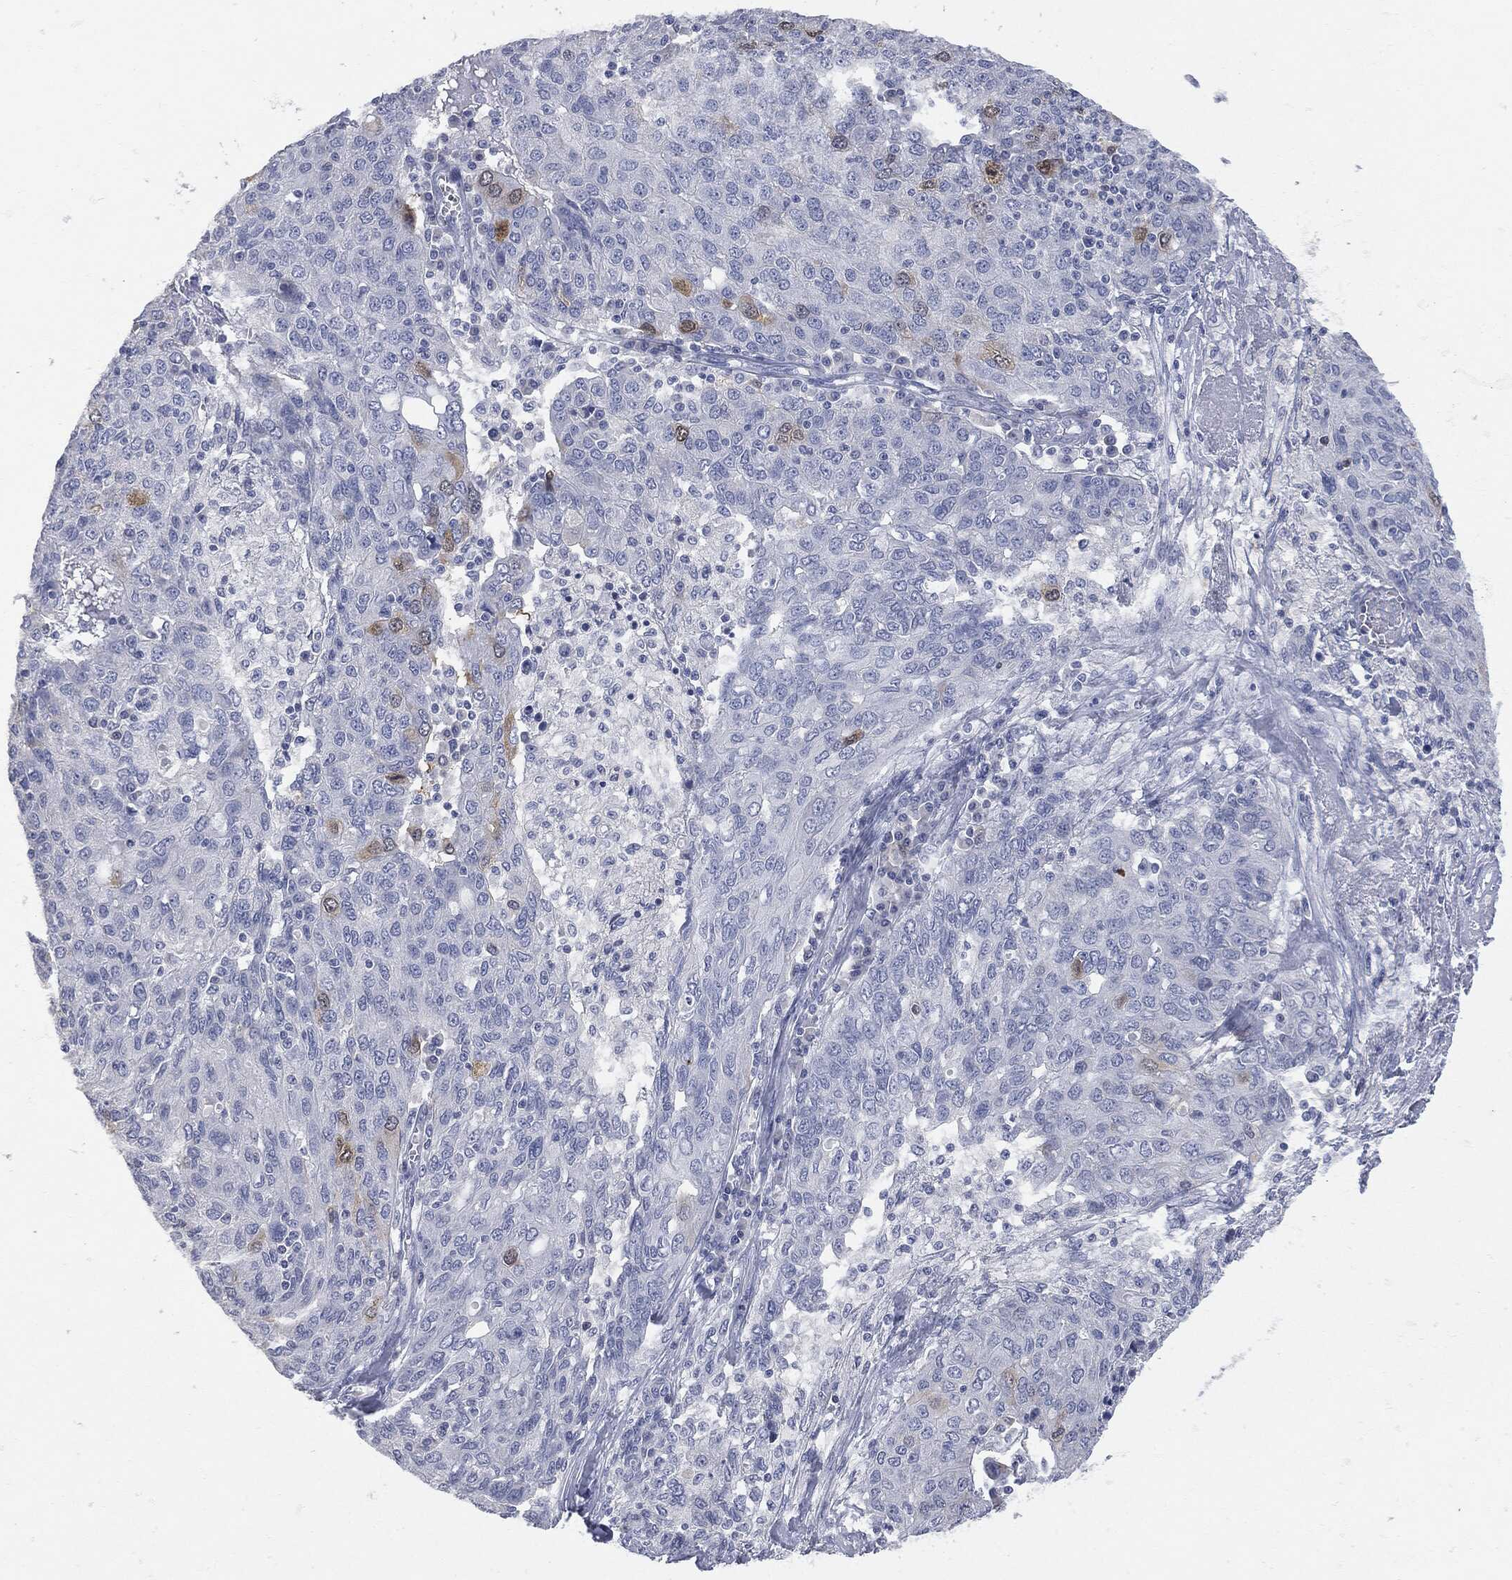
{"staining": {"intensity": "moderate", "quantity": "<25%", "location": "cytoplasmic/membranous"}, "tissue": "ovarian cancer", "cell_type": "Tumor cells", "image_type": "cancer", "snomed": [{"axis": "morphology", "description": "Carcinoma, endometroid"}, {"axis": "topography", "description": "Ovary"}], "caption": "A micrograph showing moderate cytoplasmic/membranous expression in approximately <25% of tumor cells in ovarian cancer (endometroid carcinoma), as visualized by brown immunohistochemical staining.", "gene": "UBE2C", "patient": {"sex": "female", "age": 50}}